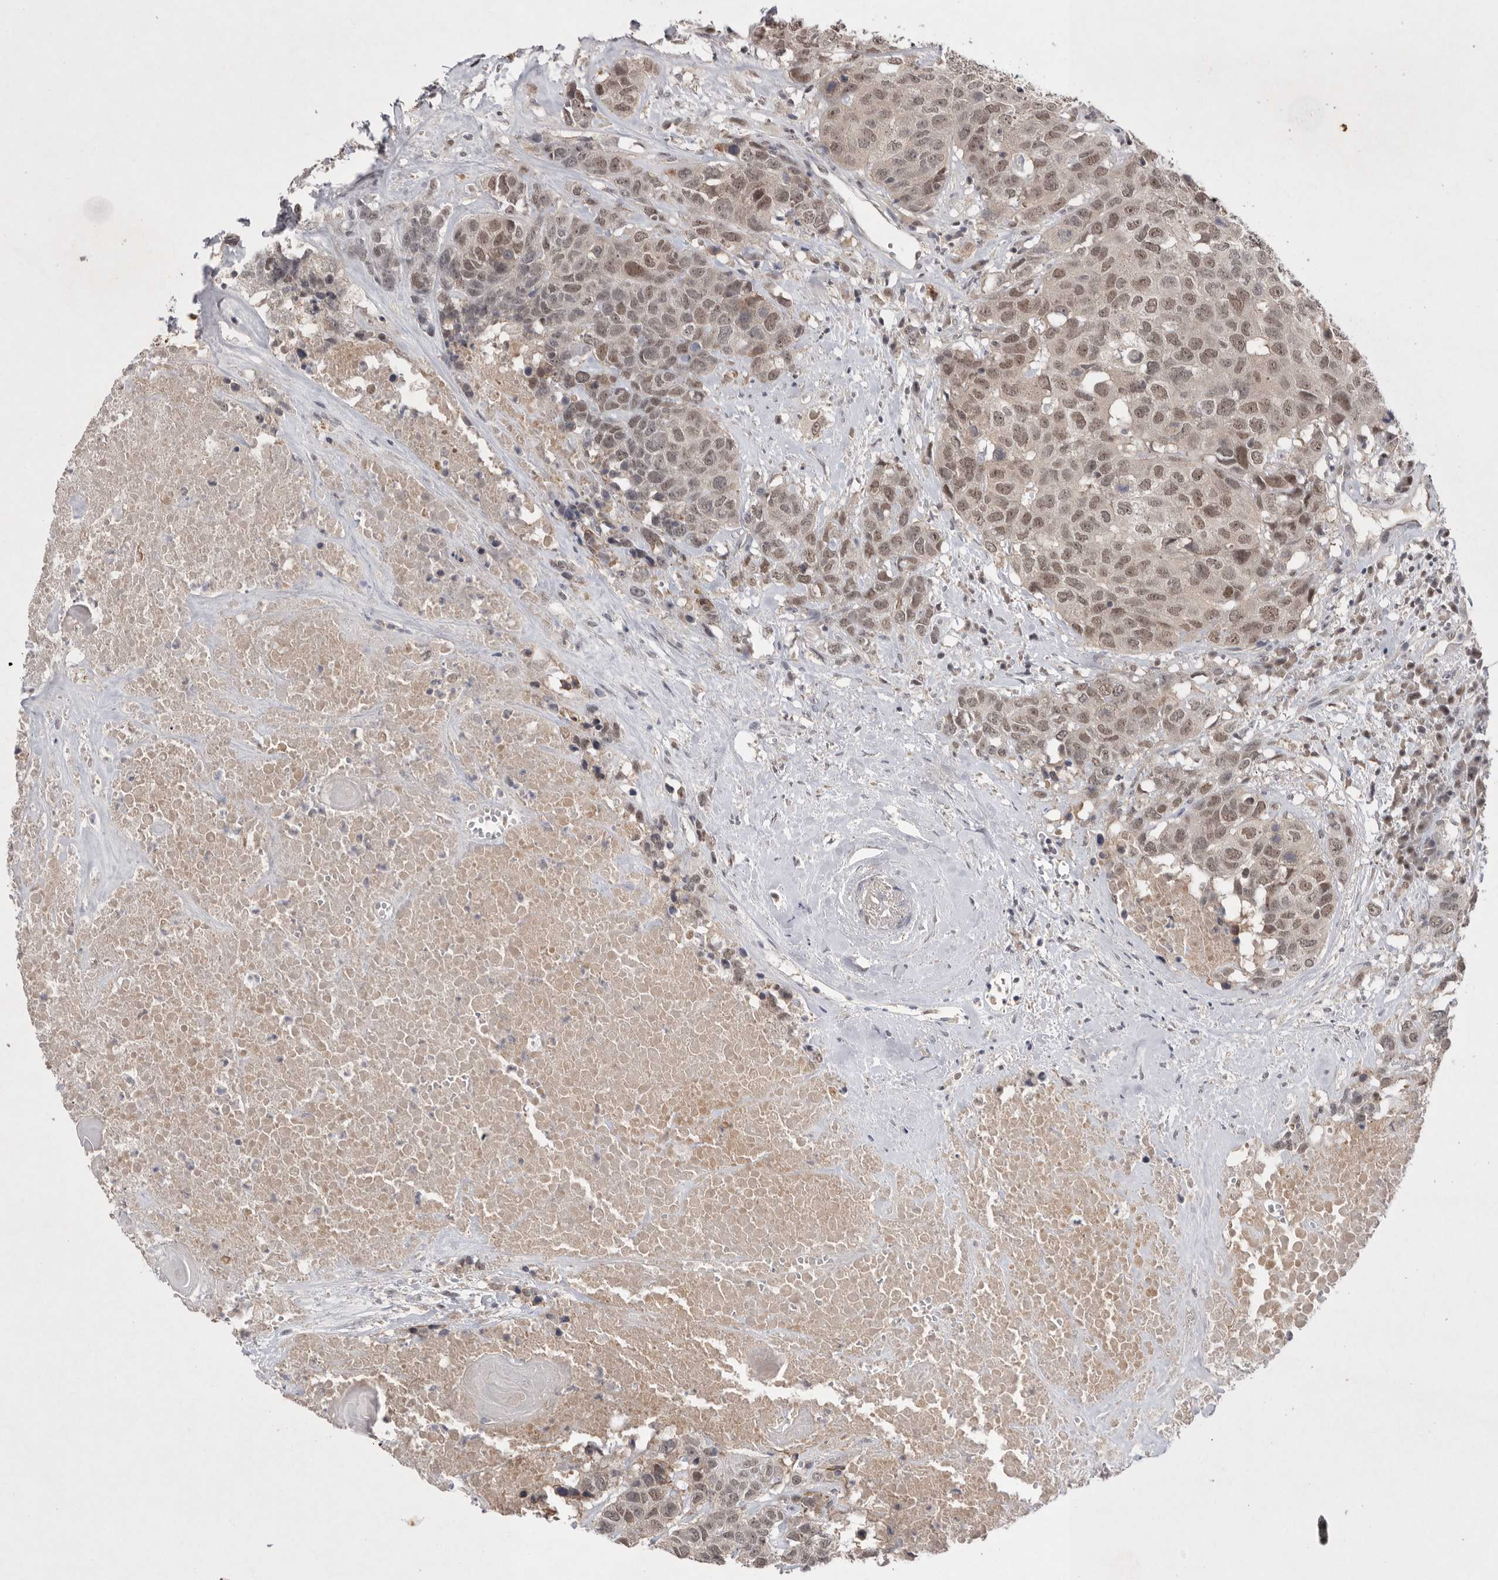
{"staining": {"intensity": "moderate", "quantity": ">75%", "location": "nuclear"}, "tissue": "head and neck cancer", "cell_type": "Tumor cells", "image_type": "cancer", "snomed": [{"axis": "morphology", "description": "Squamous cell carcinoma, NOS"}, {"axis": "topography", "description": "Head-Neck"}], "caption": "Immunohistochemical staining of human head and neck cancer (squamous cell carcinoma) displays moderate nuclear protein positivity in approximately >75% of tumor cells. (brown staining indicates protein expression, while blue staining denotes nuclei).", "gene": "HUS1", "patient": {"sex": "male", "age": 66}}